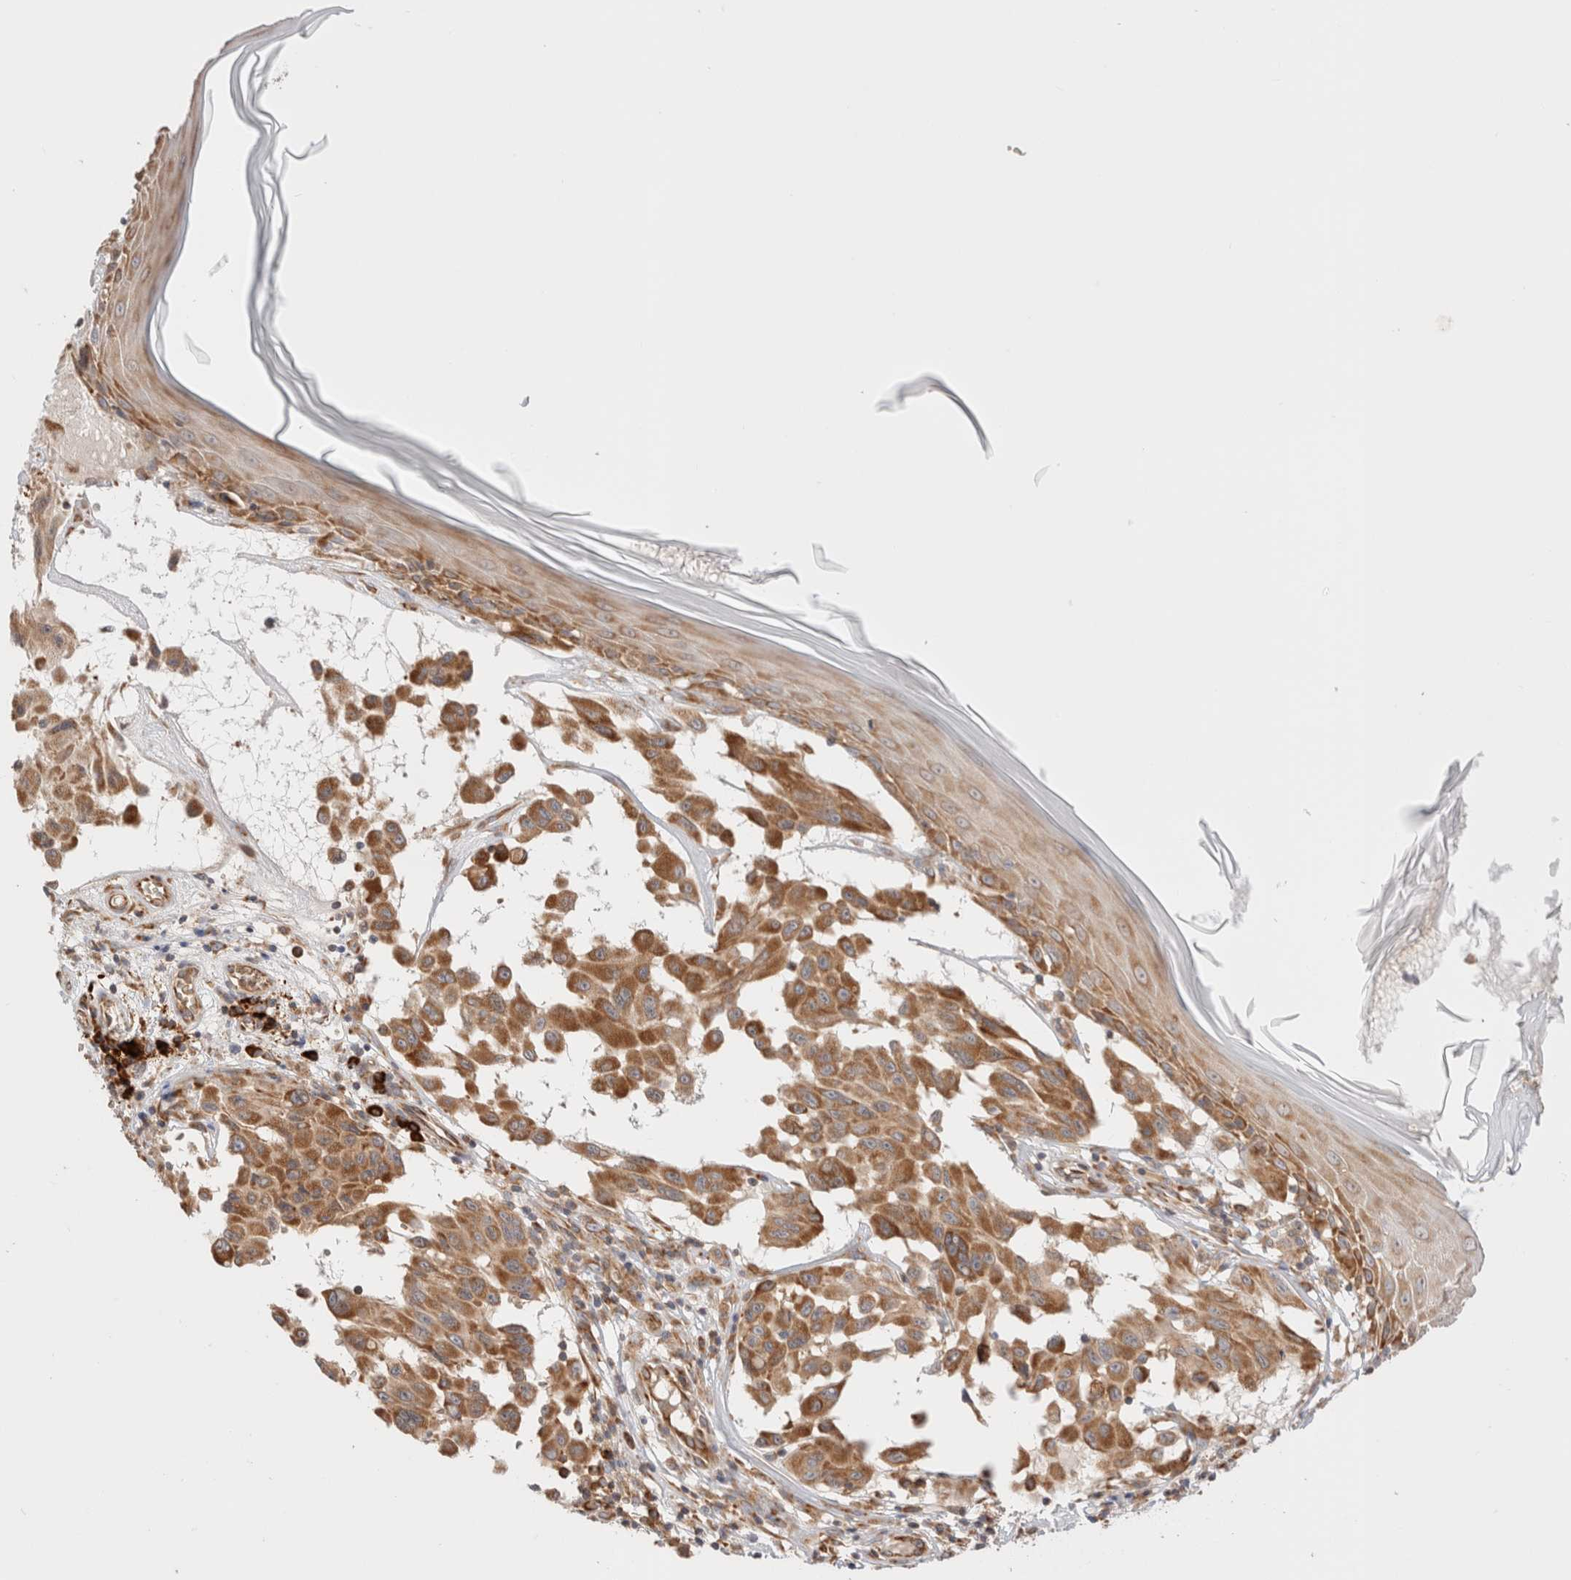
{"staining": {"intensity": "moderate", "quantity": ">75%", "location": "cytoplasmic/membranous"}, "tissue": "melanoma", "cell_type": "Tumor cells", "image_type": "cancer", "snomed": [{"axis": "morphology", "description": "Malignant melanoma, NOS"}, {"axis": "topography", "description": "Skin"}], "caption": "This is an image of immunohistochemistry staining of melanoma, which shows moderate positivity in the cytoplasmic/membranous of tumor cells.", "gene": "UTS2B", "patient": {"sex": "male", "age": 30}}